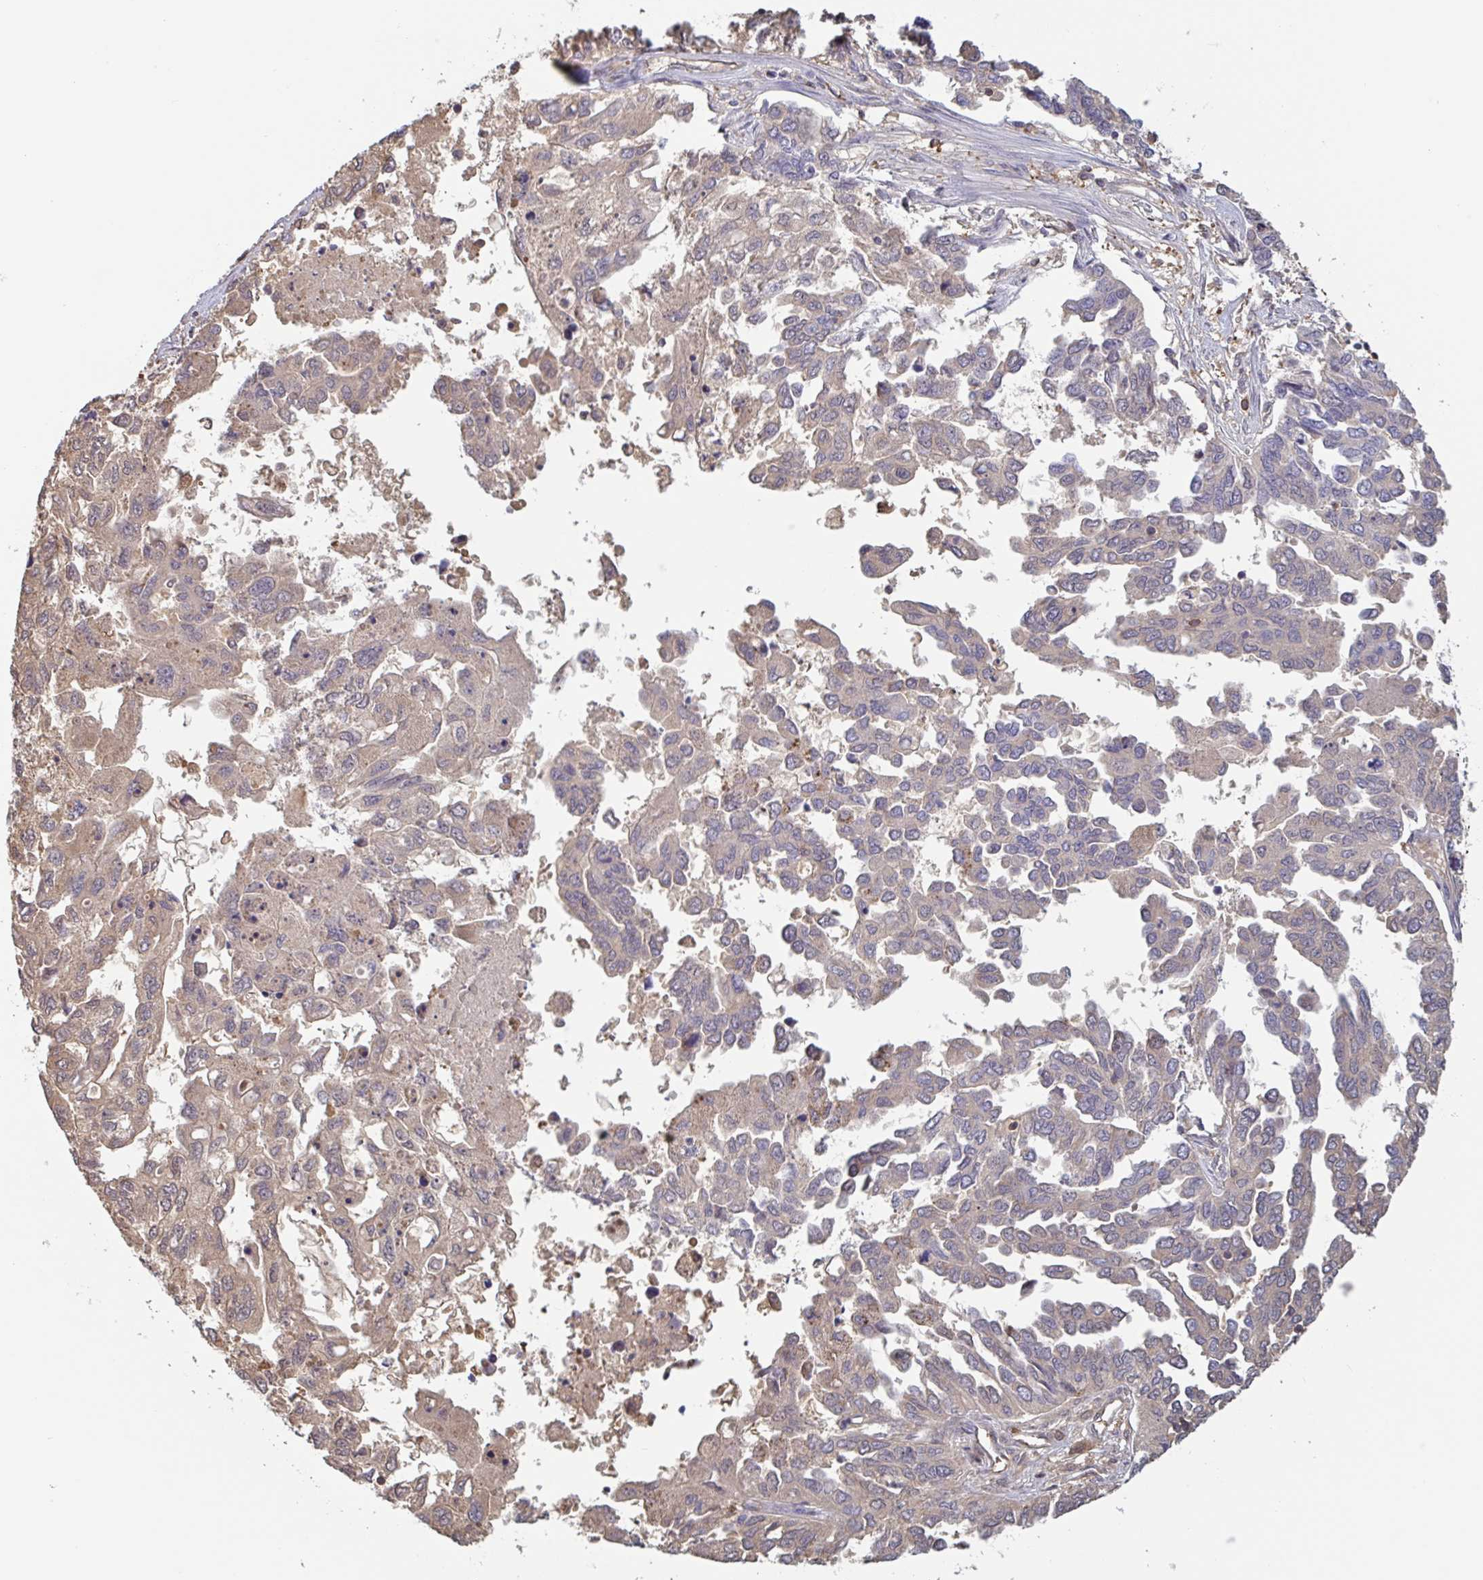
{"staining": {"intensity": "negative", "quantity": "none", "location": "none"}, "tissue": "ovarian cancer", "cell_type": "Tumor cells", "image_type": "cancer", "snomed": [{"axis": "morphology", "description": "Cystadenocarcinoma, serous, NOS"}, {"axis": "topography", "description": "Ovary"}], "caption": "This is an immunohistochemistry (IHC) photomicrograph of ovarian cancer. There is no positivity in tumor cells.", "gene": "OTOP2", "patient": {"sex": "female", "age": 53}}